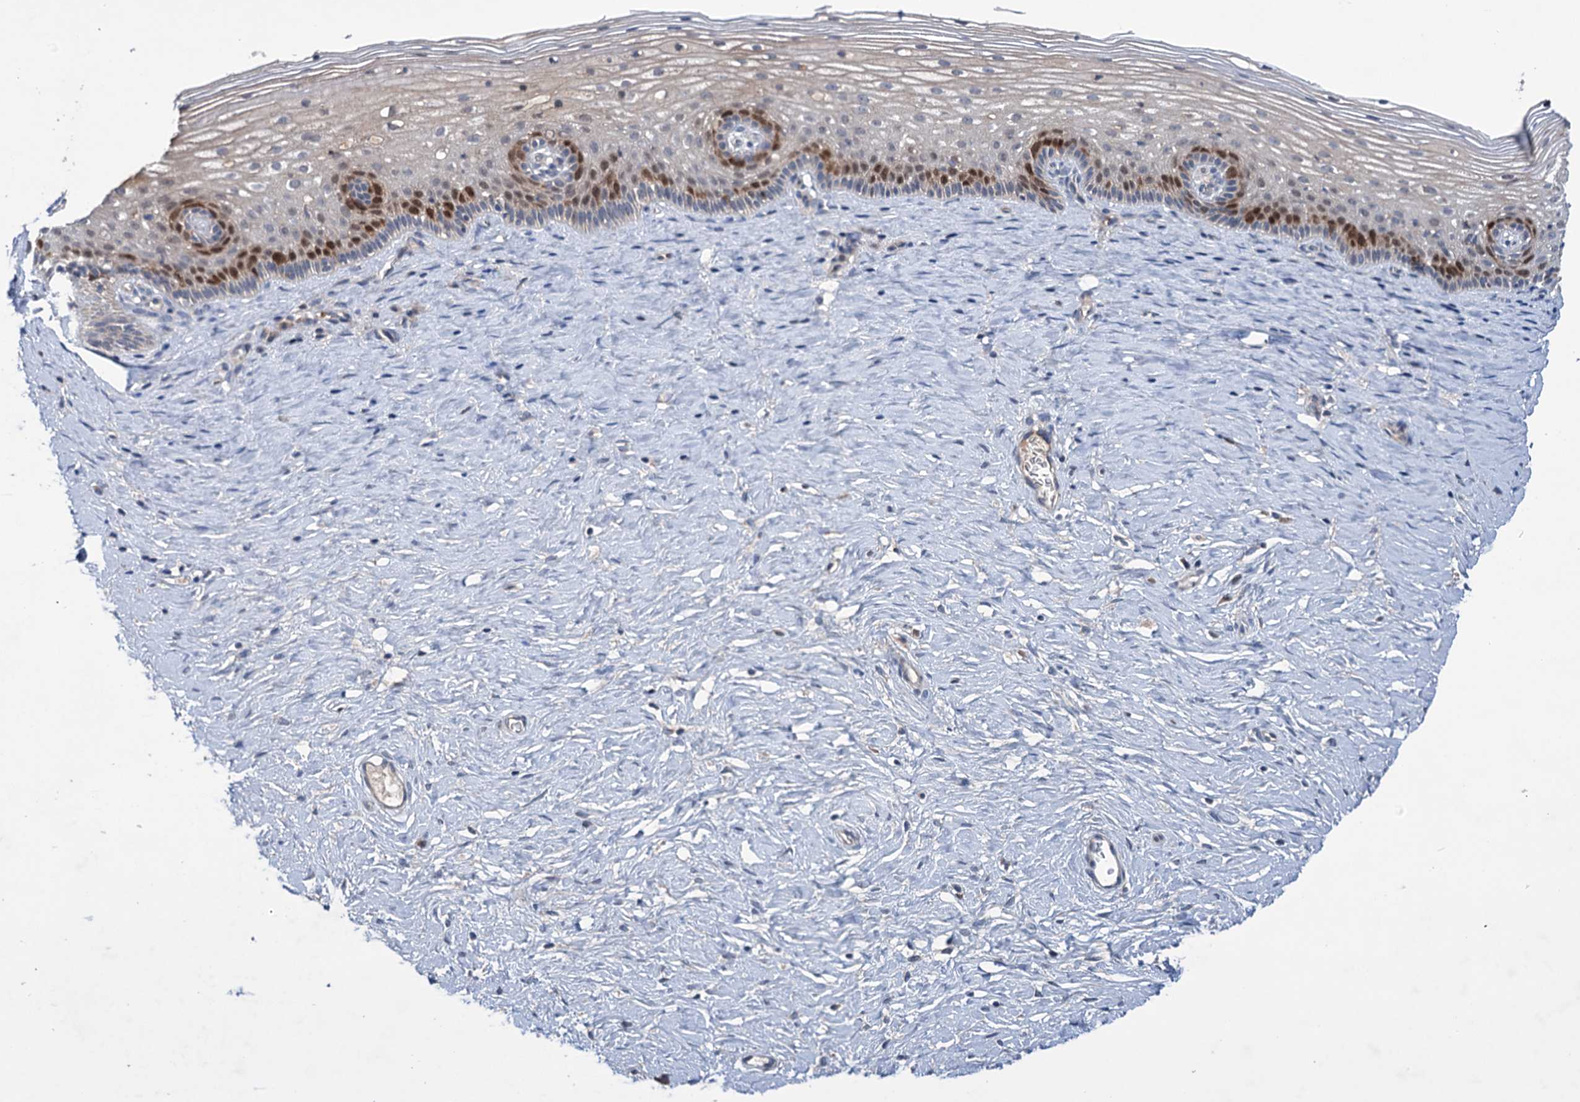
{"staining": {"intensity": "strong", "quantity": "<25%", "location": "cytoplasmic/membranous"}, "tissue": "cervix", "cell_type": "Glandular cells", "image_type": "normal", "snomed": [{"axis": "morphology", "description": "Normal tissue, NOS"}, {"axis": "topography", "description": "Cervix"}], "caption": "DAB (3,3'-diaminobenzidine) immunohistochemical staining of unremarkable cervix exhibits strong cytoplasmic/membranous protein positivity in about <25% of glandular cells. (brown staining indicates protein expression, while blue staining denotes nuclei).", "gene": "NCAPD2", "patient": {"sex": "female", "age": 33}}